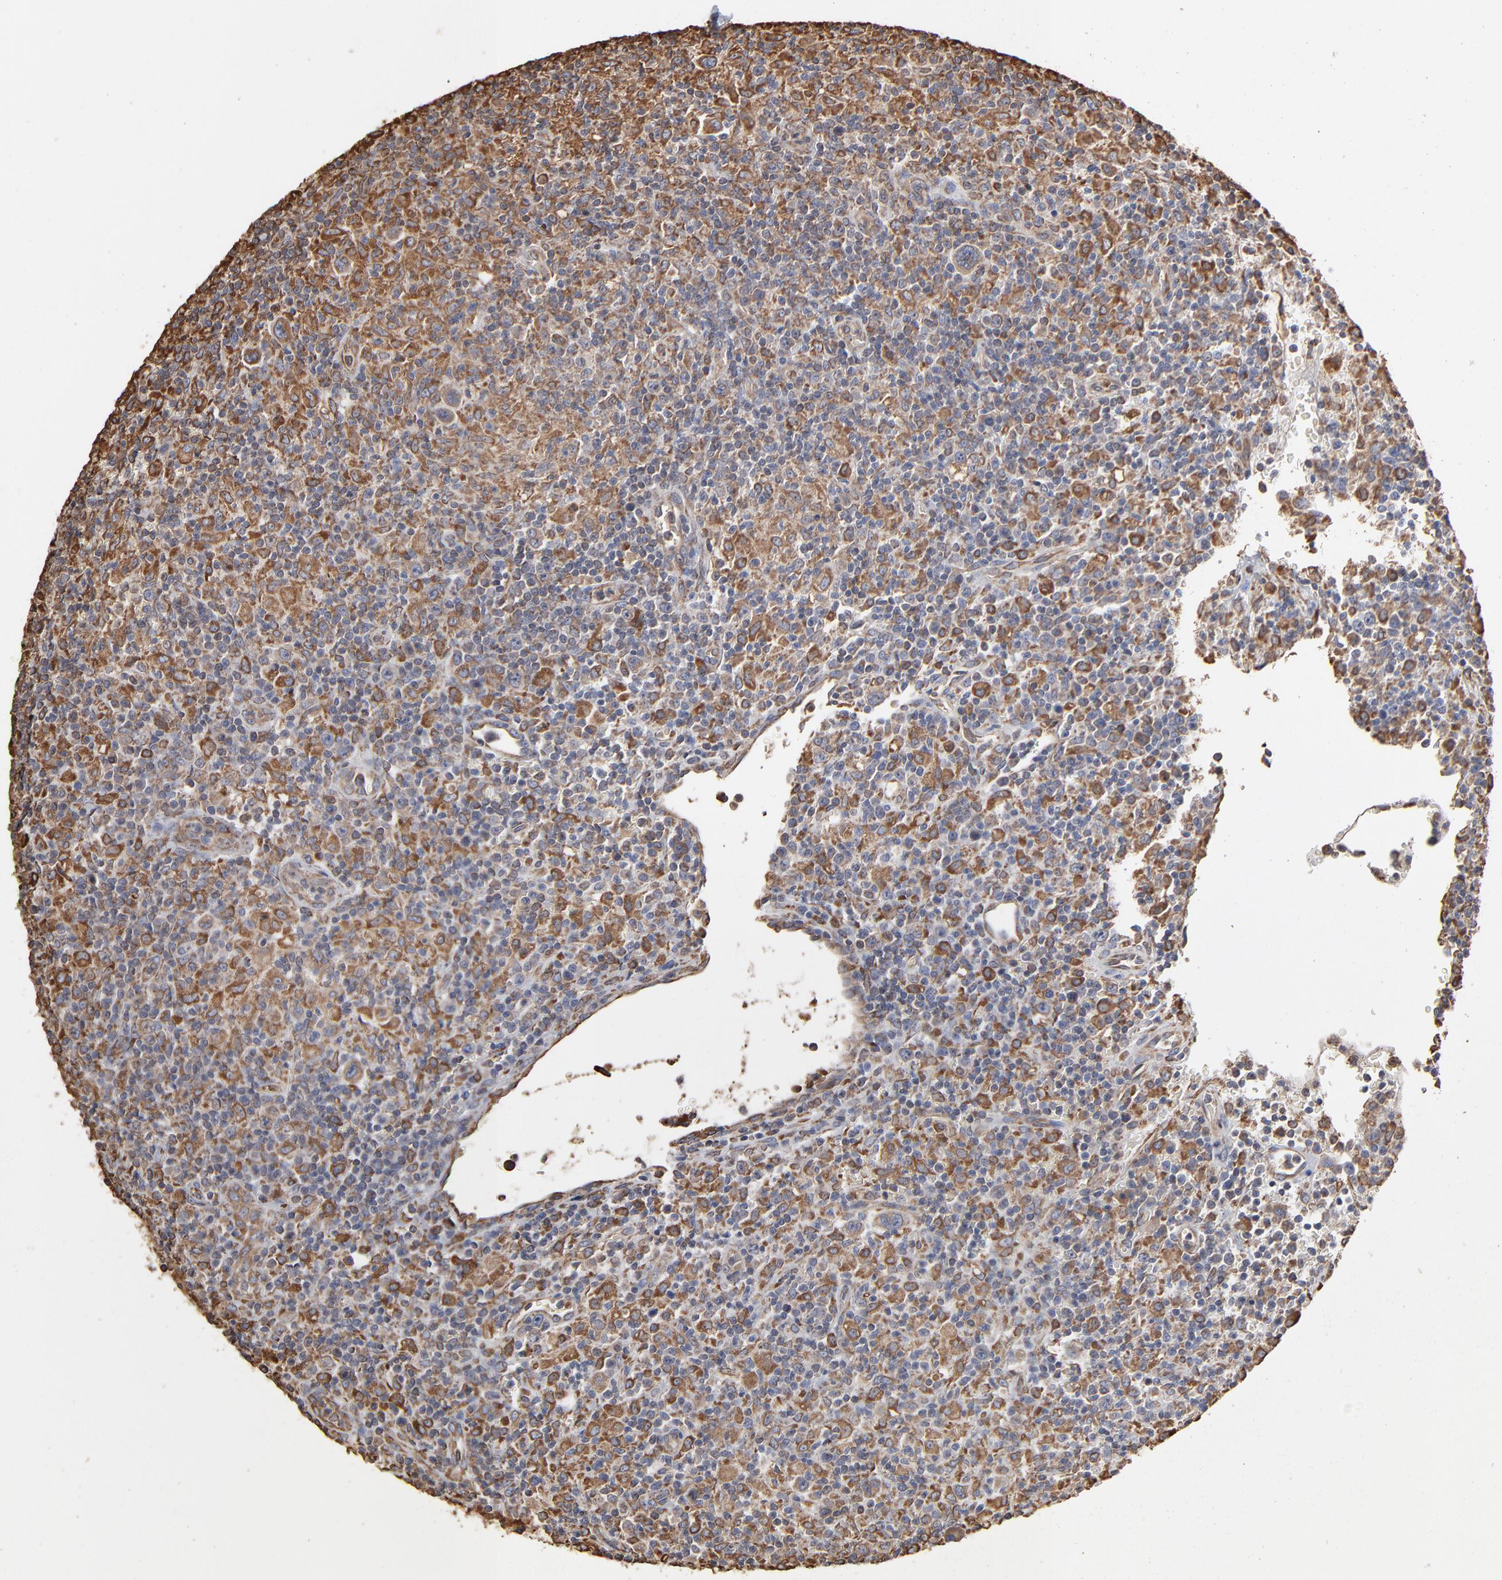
{"staining": {"intensity": "moderate", "quantity": "25%-75%", "location": "cytoplasmic/membranous"}, "tissue": "lymphoma", "cell_type": "Tumor cells", "image_type": "cancer", "snomed": [{"axis": "morphology", "description": "Hodgkin's disease, NOS"}, {"axis": "topography", "description": "Lymph node"}], "caption": "Immunohistochemical staining of human Hodgkin's disease exhibits medium levels of moderate cytoplasmic/membranous protein positivity in approximately 25%-75% of tumor cells. (DAB IHC, brown staining for protein, blue staining for nuclei).", "gene": "PDIA3", "patient": {"sex": "male", "age": 65}}